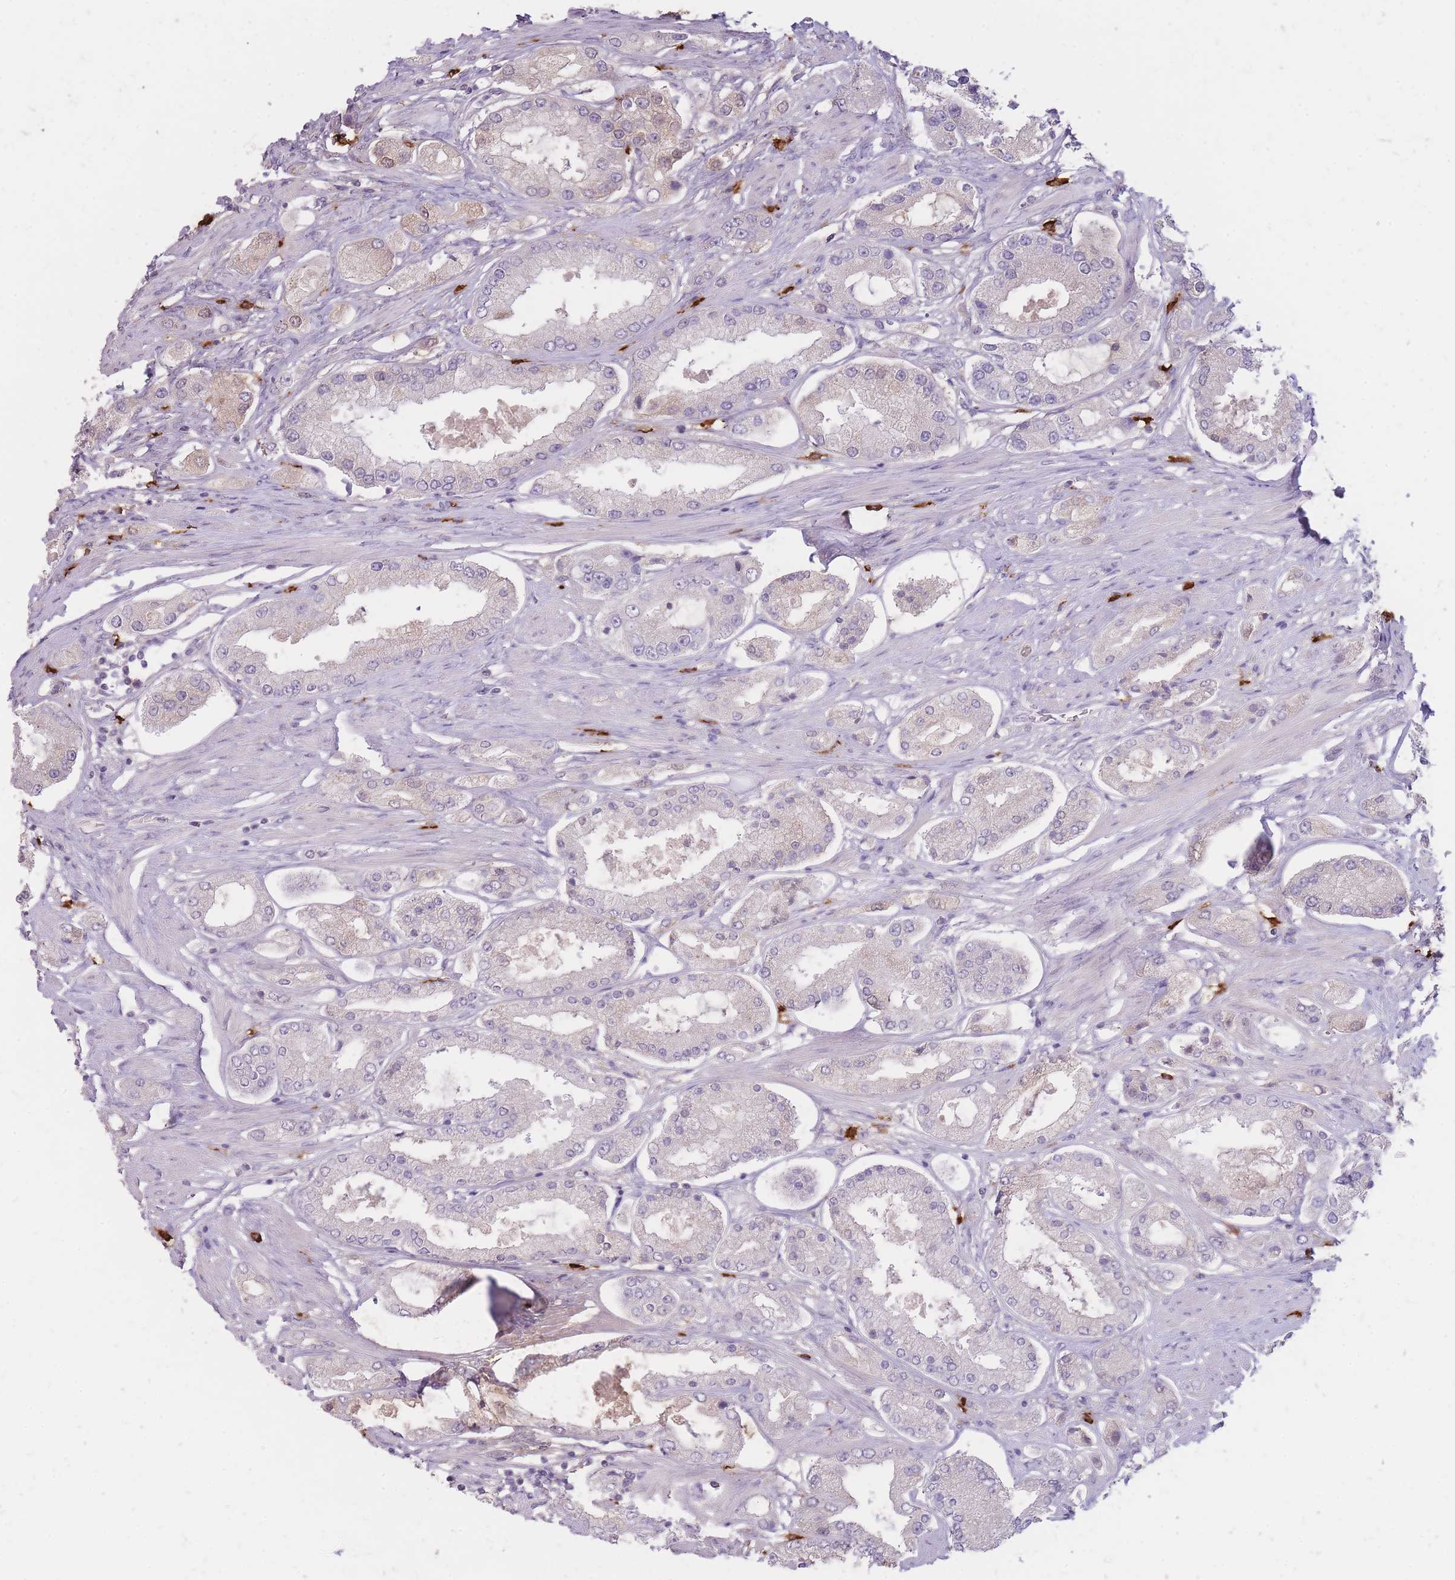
{"staining": {"intensity": "negative", "quantity": "none", "location": "none"}, "tissue": "prostate cancer", "cell_type": "Tumor cells", "image_type": "cancer", "snomed": [{"axis": "morphology", "description": "Adenocarcinoma, High grade"}, {"axis": "topography", "description": "Prostate"}], "caption": "Immunohistochemistry (IHC) micrograph of neoplastic tissue: human prostate cancer (adenocarcinoma (high-grade)) stained with DAB (3,3'-diaminobenzidine) exhibits no significant protein positivity in tumor cells. (DAB (3,3'-diaminobenzidine) immunohistochemistry visualized using brightfield microscopy, high magnification).", "gene": "TPSD1", "patient": {"sex": "male", "age": 69}}